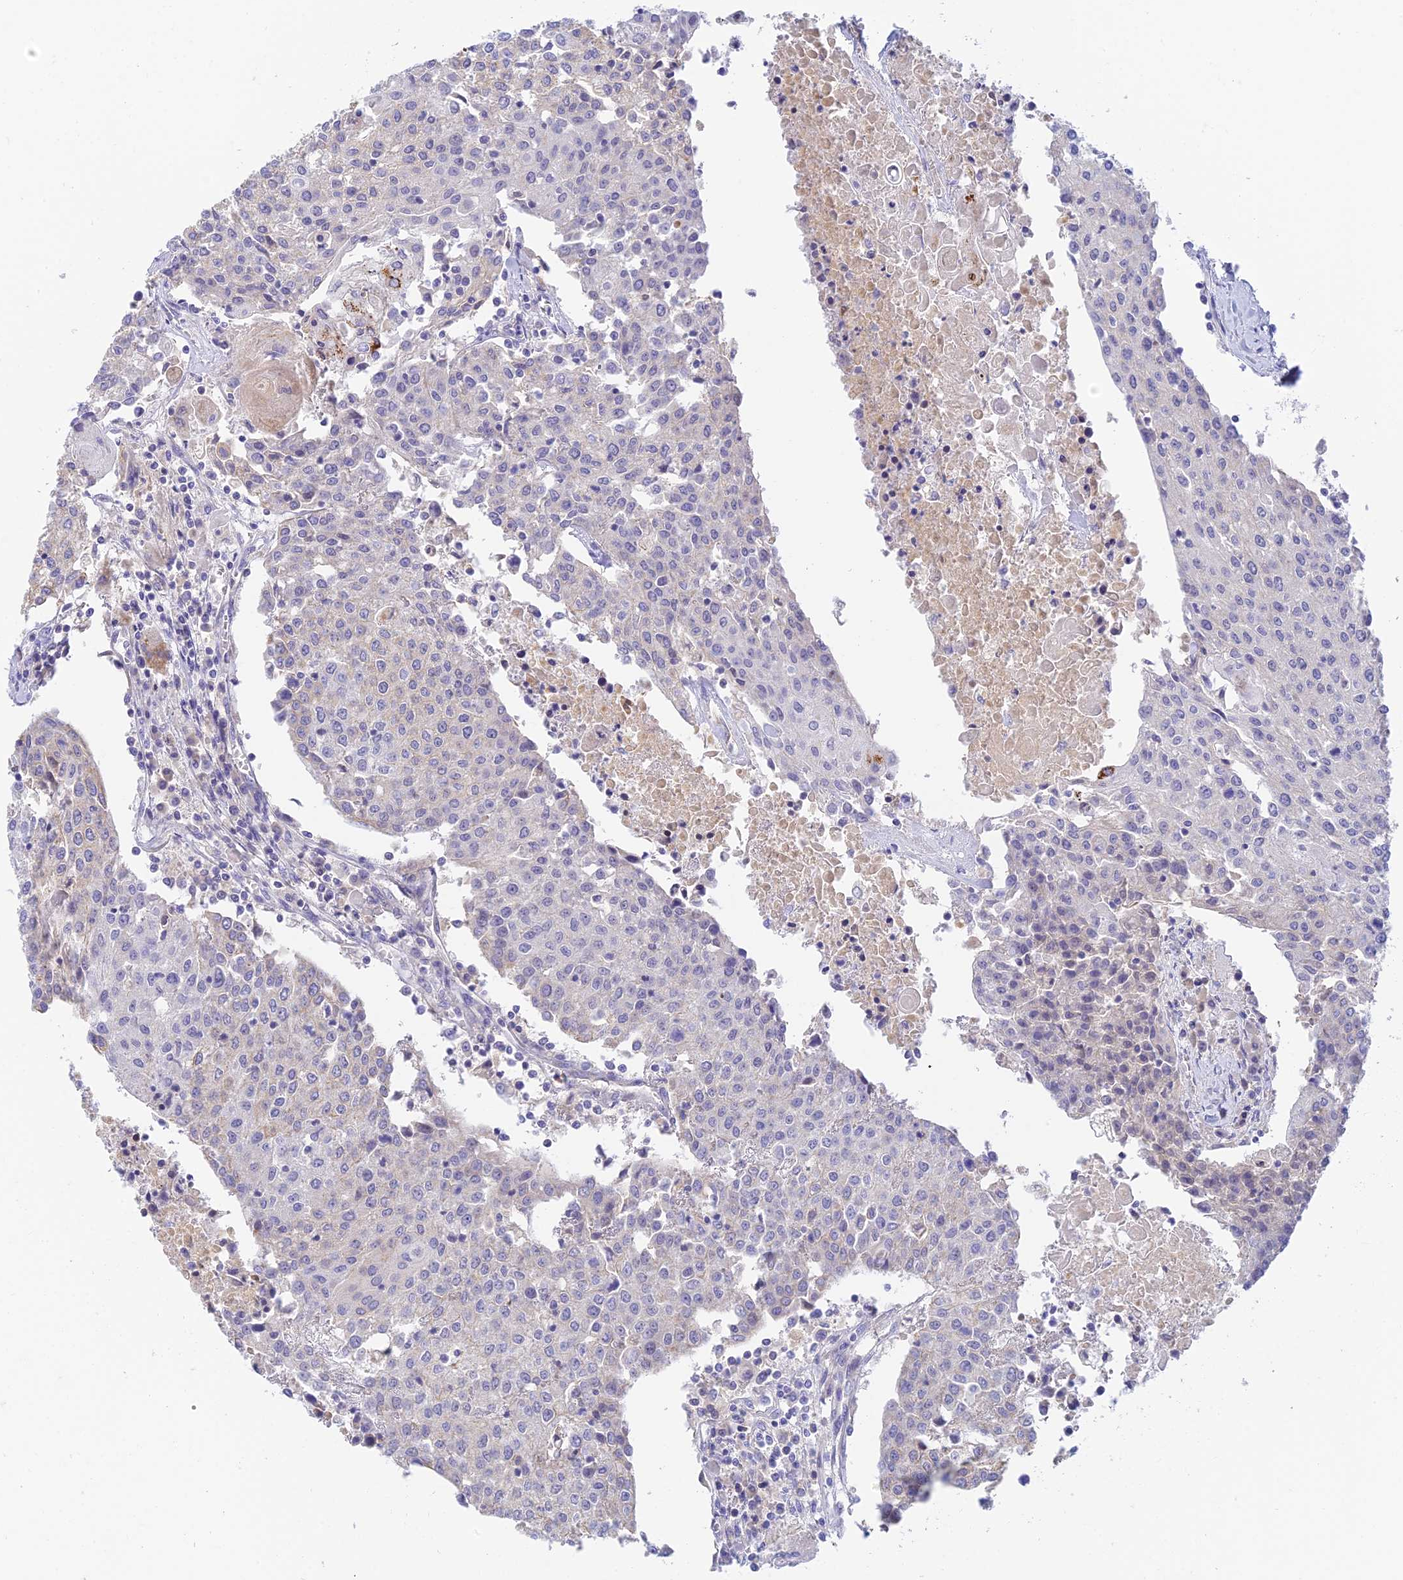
{"staining": {"intensity": "negative", "quantity": "none", "location": "none"}, "tissue": "urothelial cancer", "cell_type": "Tumor cells", "image_type": "cancer", "snomed": [{"axis": "morphology", "description": "Urothelial carcinoma, High grade"}, {"axis": "topography", "description": "Urinary bladder"}], "caption": "Protein analysis of urothelial cancer exhibits no significant expression in tumor cells. (Brightfield microscopy of DAB (3,3'-diaminobenzidine) IHC at high magnification).", "gene": "INTS13", "patient": {"sex": "female", "age": 85}}